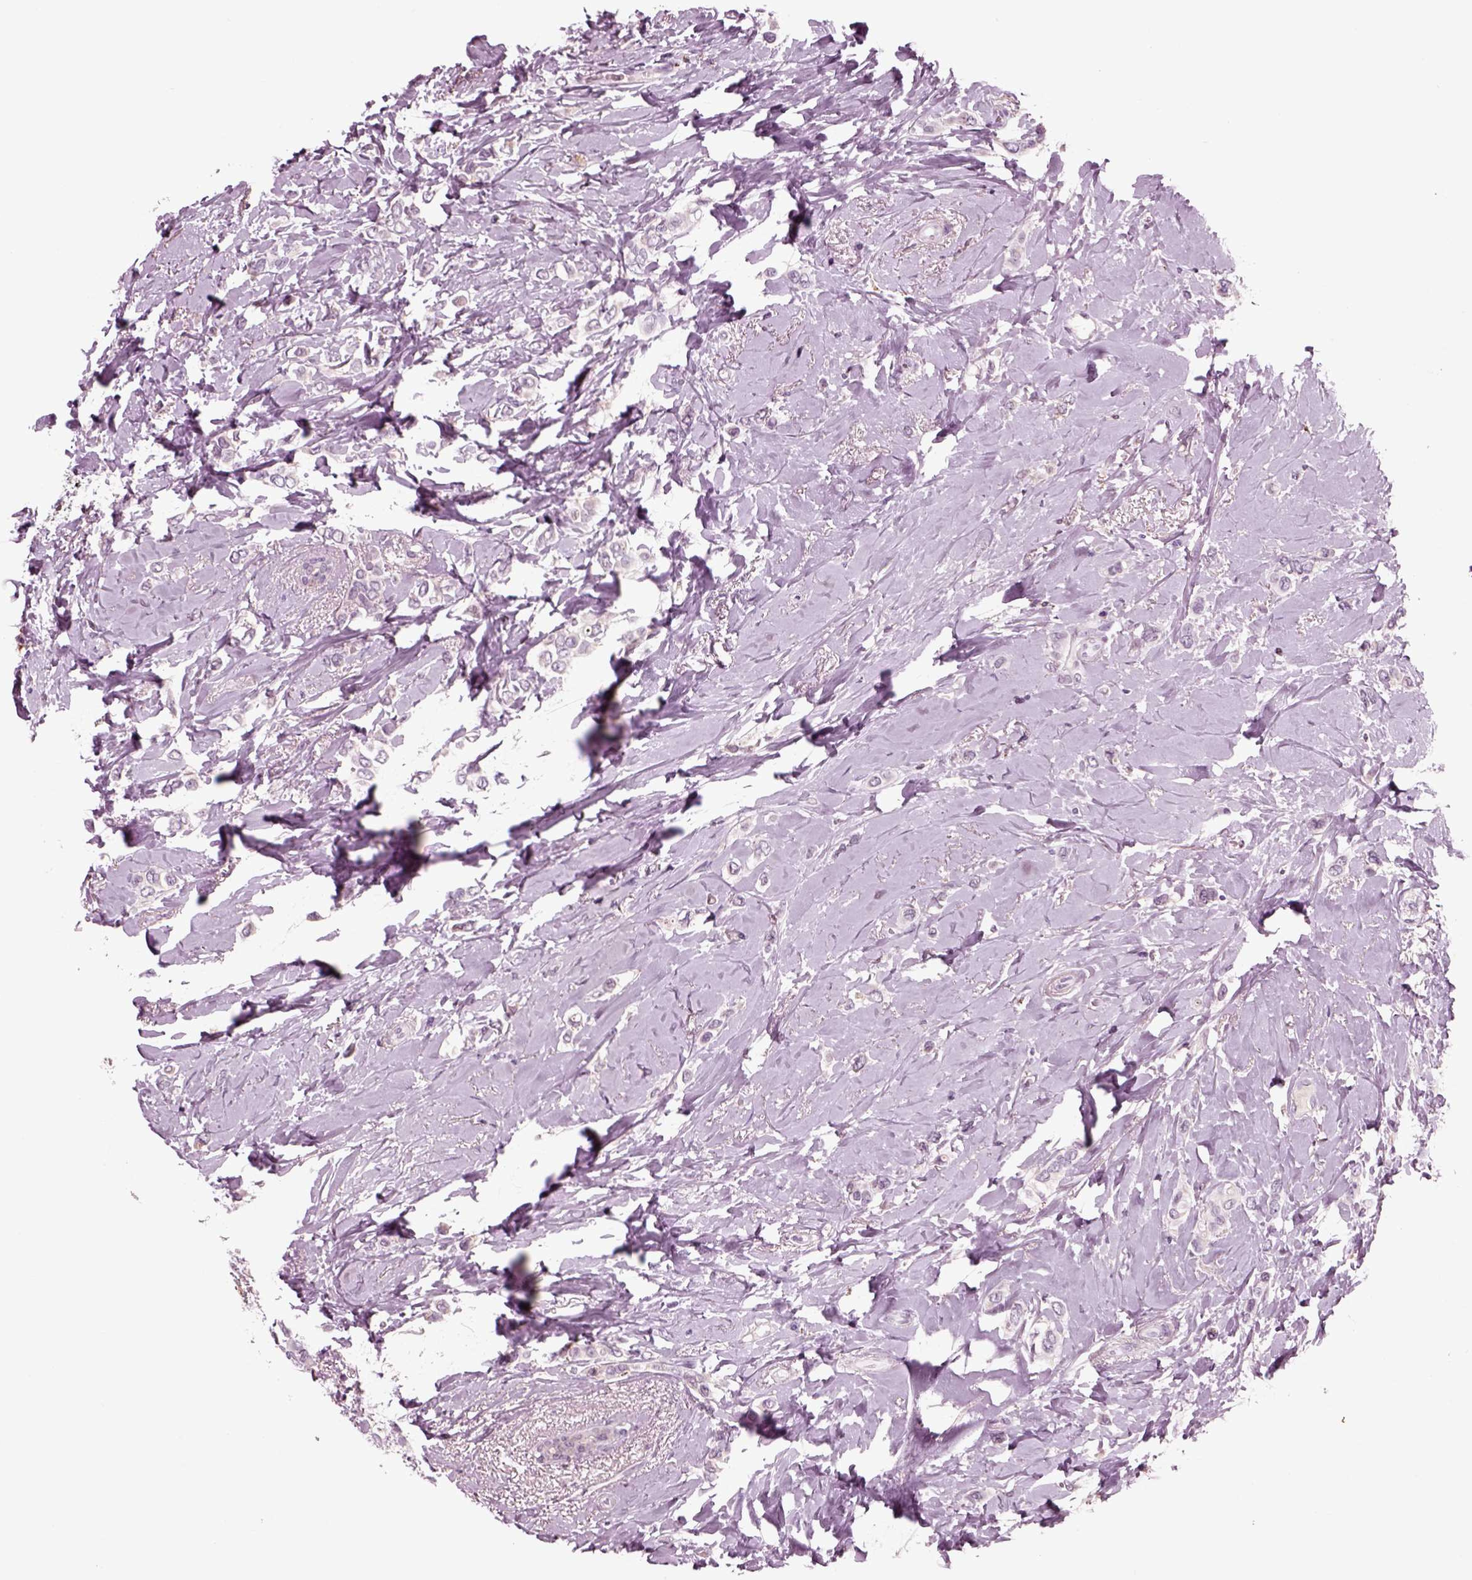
{"staining": {"intensity": "negative", "quantity": "none", "location": "none"}, "tissue": "breast cancer", "cell_type": "Tumor cells", "image_type": "cancer", "snomed": [{"axis": "morphology", "description": "Lobular carcinoma"}, {"axis": "topography", "description": "Breast"}], "caption": "This is an immunohistochemistry micrograph of breast cancer. There is no staining in tumor cells.", "gene": "CHGB", "patient": {"sex": "female", "age": 66}}